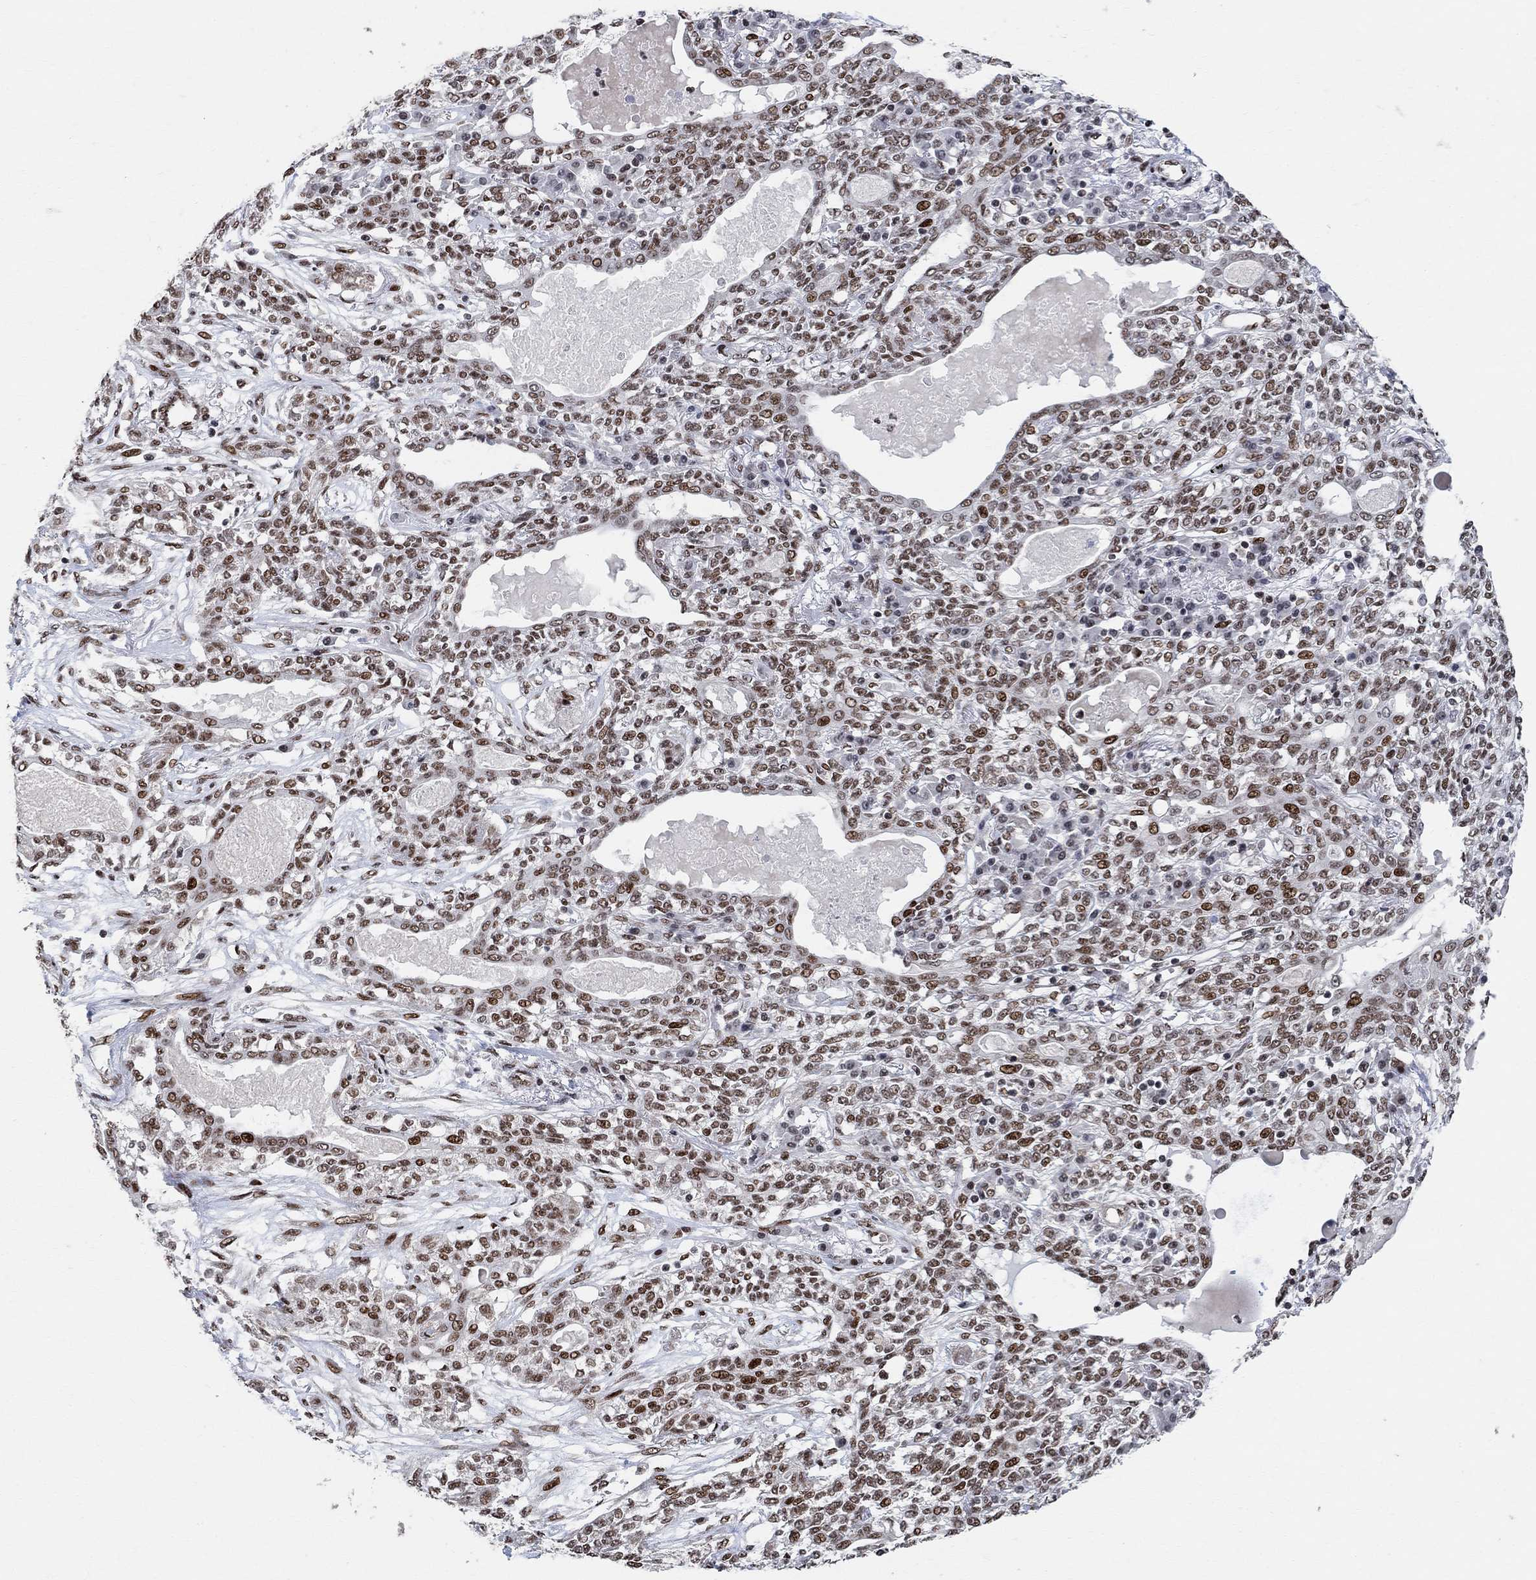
{"staining": {"intensity": "moderate", "quantity": ">75%", "location": "nuclear"}, "tissue": "lung cancer", "cell_type": "Tumor cells", "image_type": "cancer", "snomed": [{"axis": "morphology", "description": "Squamous cell carcinoma, NOS"}, {"axis": "topography", "description": "Lung"}], "caption": "A brown stain shows moderate nuclear staining of a protein in lung cancer (squamous cell carcinoma) tumor cells.", "gene": "E4F1", "patient": {"sex": "female", "age": 70}}